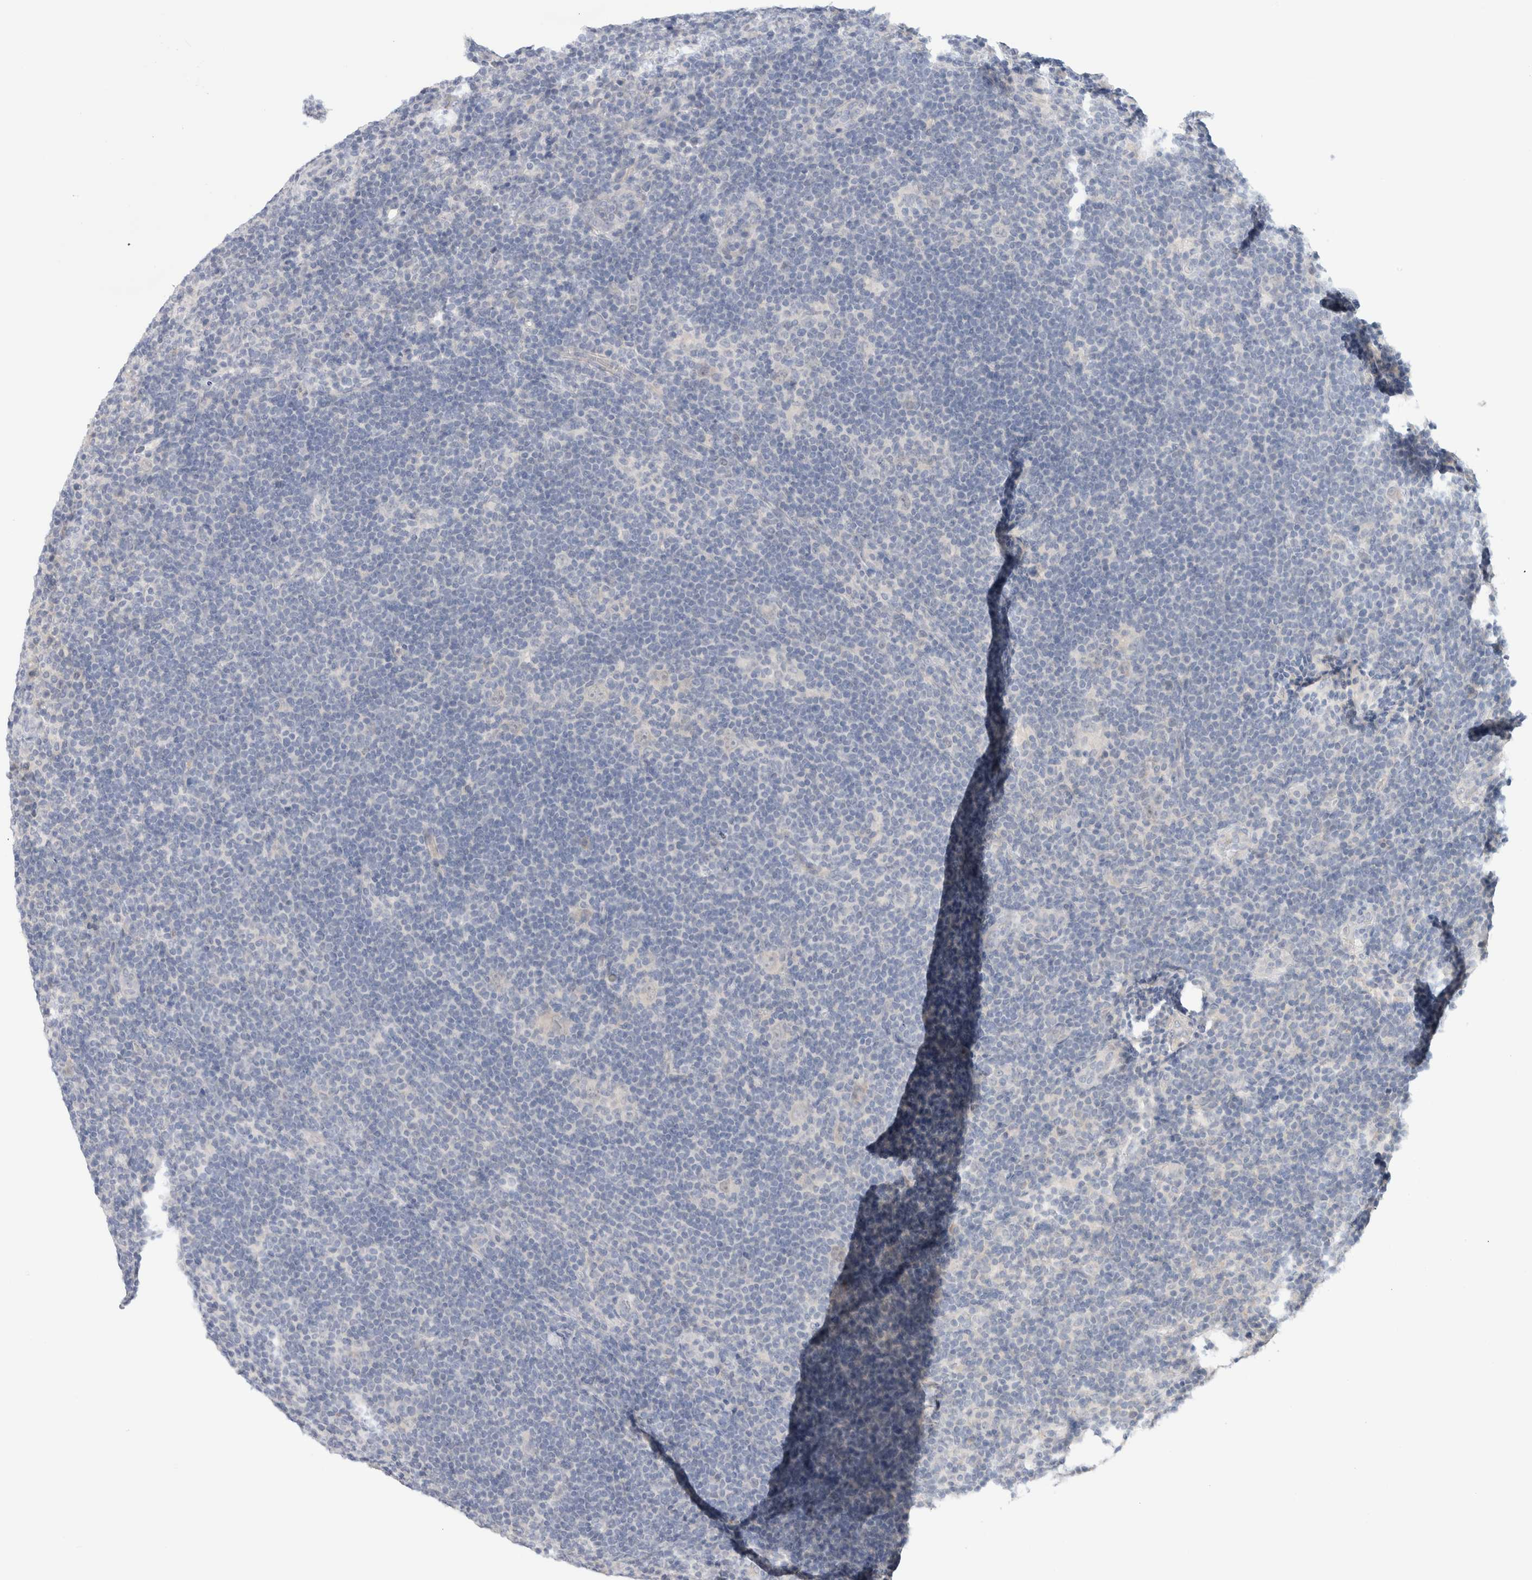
{"staining": {"intensity": "negative", "quantity": "none", "location": "none"}, "tissue": "lymphoma", "cell_type": "Tumor cells", "image_type": "cancer", "snomed": [{"axis": "morphology", "description": "Hodgkin's disease, NOS"}, {"axis": "topography", "description": "Lymph node"}], "caption": "Tumor cells show no significant positivity in lymphoma.", "gene": "SPRTN", "patient": {"sex": "female", "age": 57}}